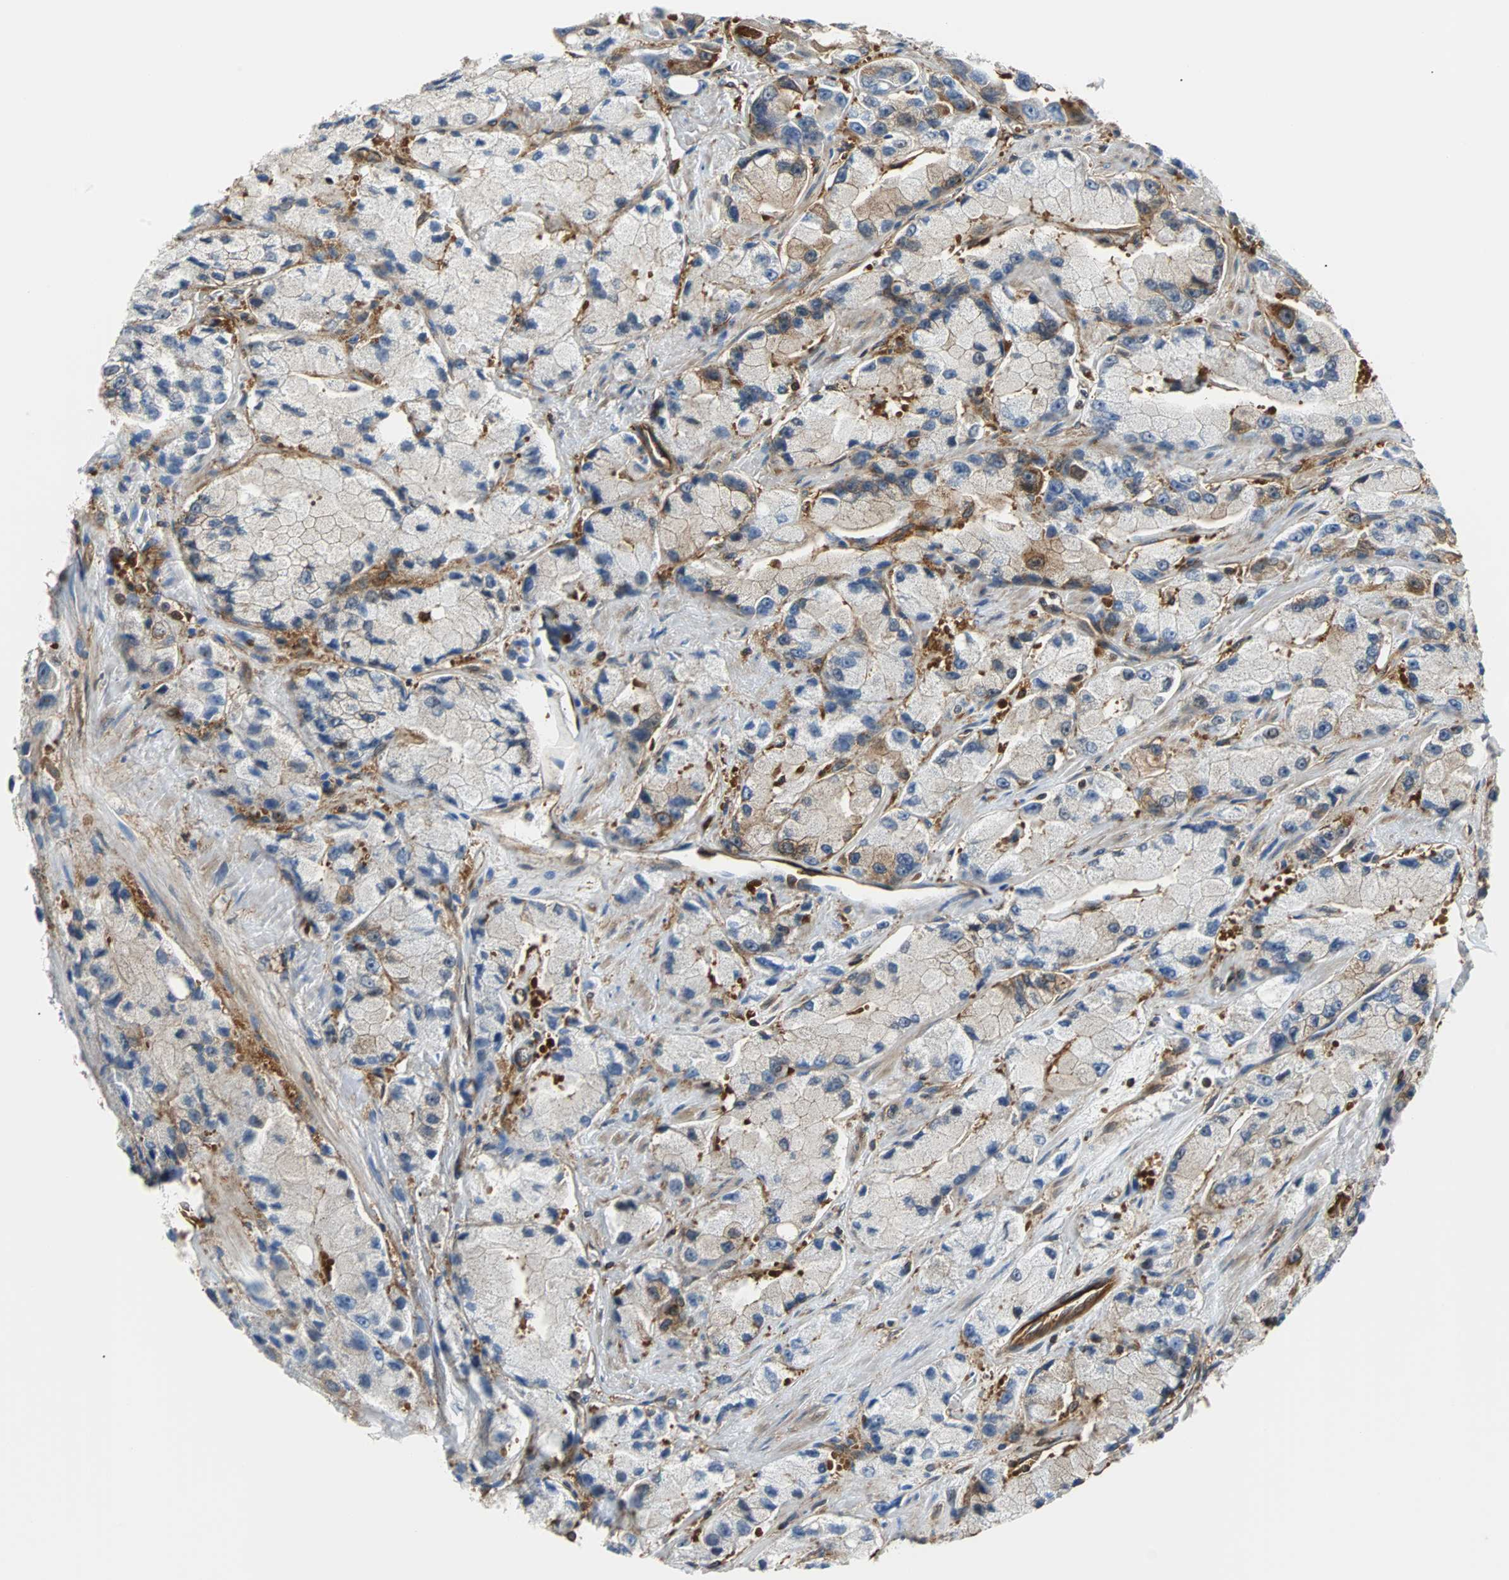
{"staining": {"intensity": "strong", "quantity": "25%-75%", "location": "cytoplasmic/membranous"}, "tissue": "prostate cancer", "cell_type": "Tumor cells", "image_type": "cancer", "snomed": [{"axis": "morphology", "description": "Adenocarcinoma, High grade"}, {"axis": "topography", "description": "Prostate"}], "caption": "Immunohistochemistry micrograph of human prostate cancer stained for a protein (brown), which reveals high levels of strong cytoplasmic/membranous expression in about 25%-75% of tumor cells.", "gene": "RELA", "patient": {"sex": "male", "age": 58}}